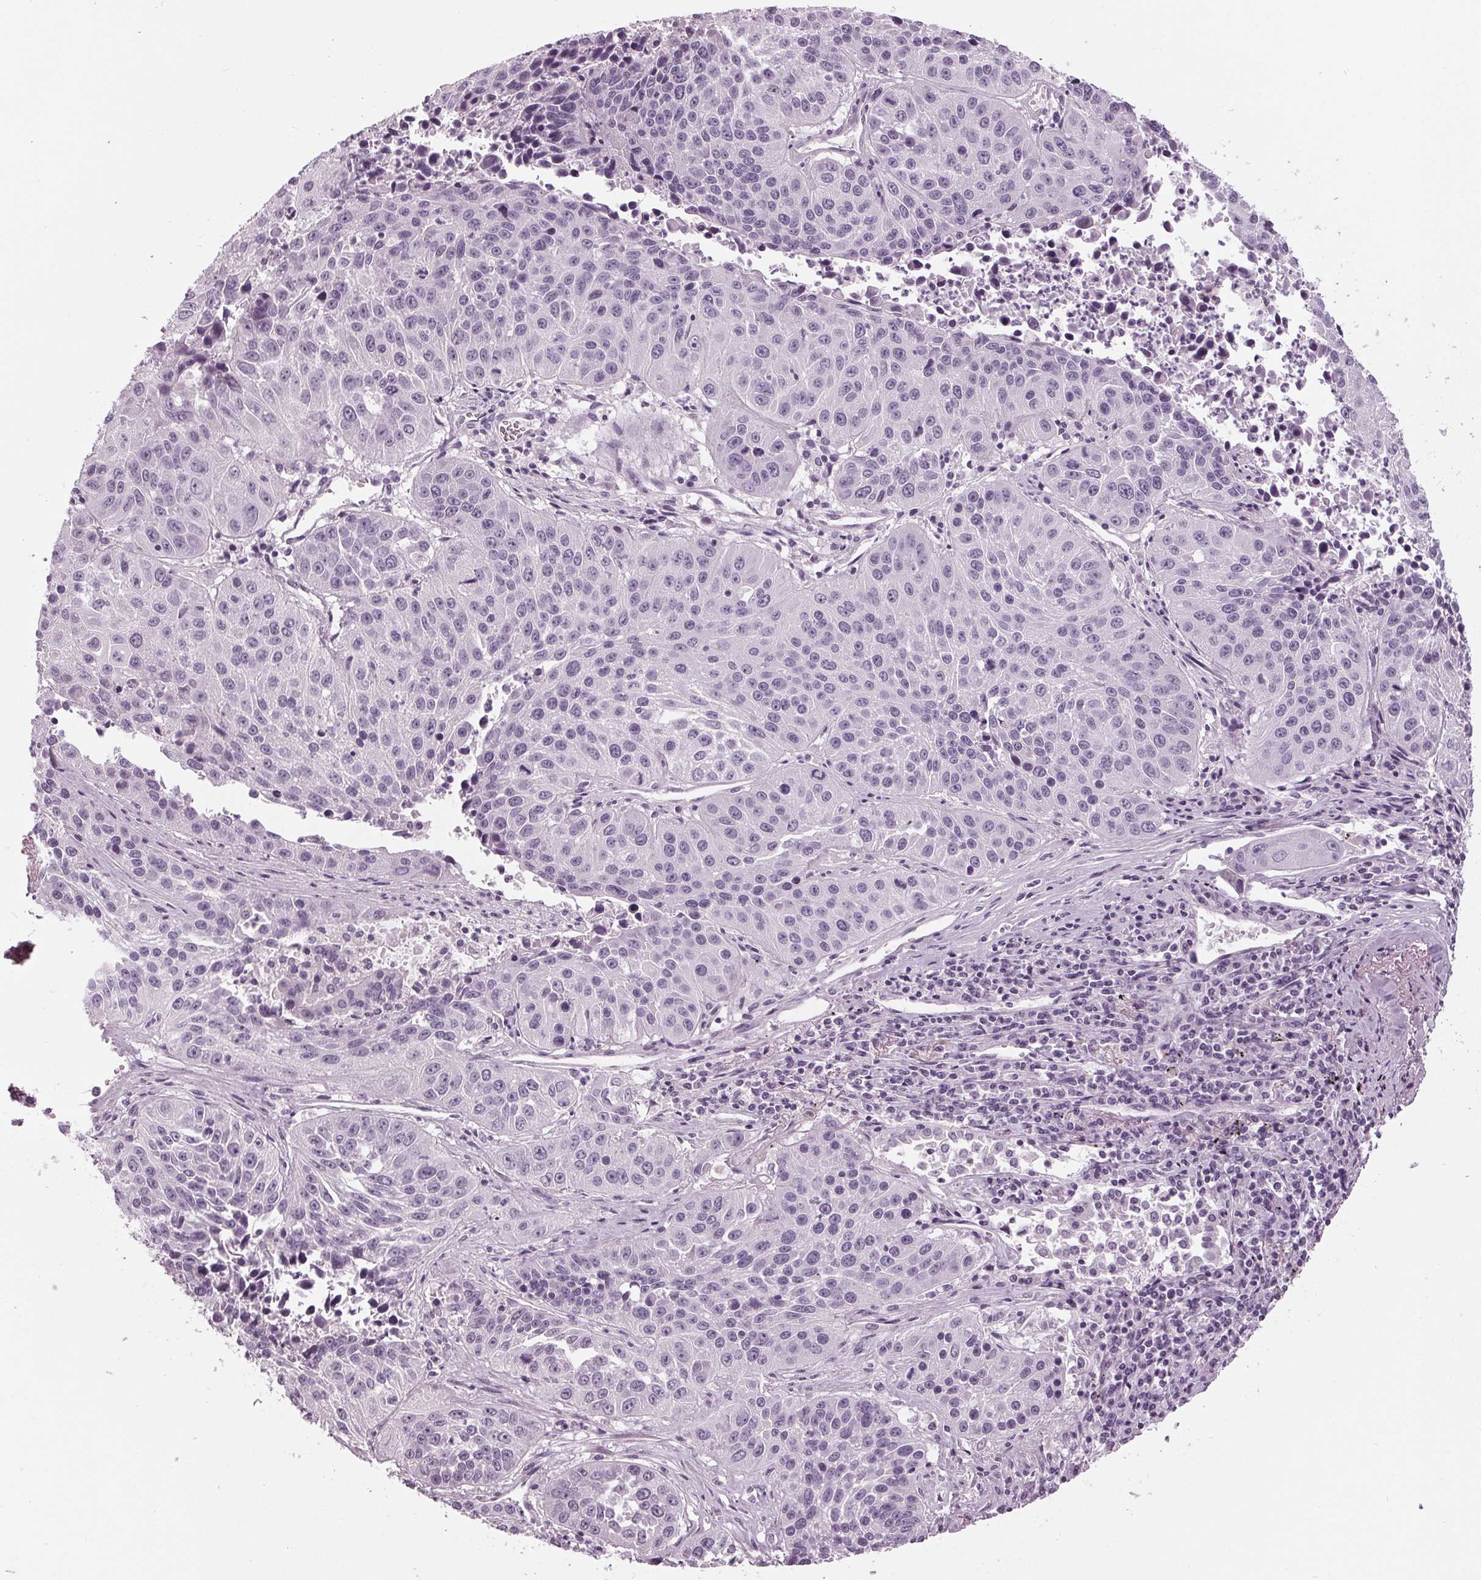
{"staining": {"intensity": "negative", "quantity": "none", "location": "none"}, "tissue": "lung cancer", "cell_type": "Tumor cells", "image_type": "cancer", "snomed": [{"axis": "morphology", "description": "Squamous cell carcinoma, NOS"}, {"axis": "topography", "description": "Lung"}], "caption": "High magnification brightfield microscopy of lung cancer (squamous cell carcinoma) stained with DAB (3,3'-diaminobenzidine) (brown) and counterstained with hematoxylin (blue): tumor cells show no significant expression.", "gene": "TNNC2", "patient": {"sex": "female", "age": 61}}